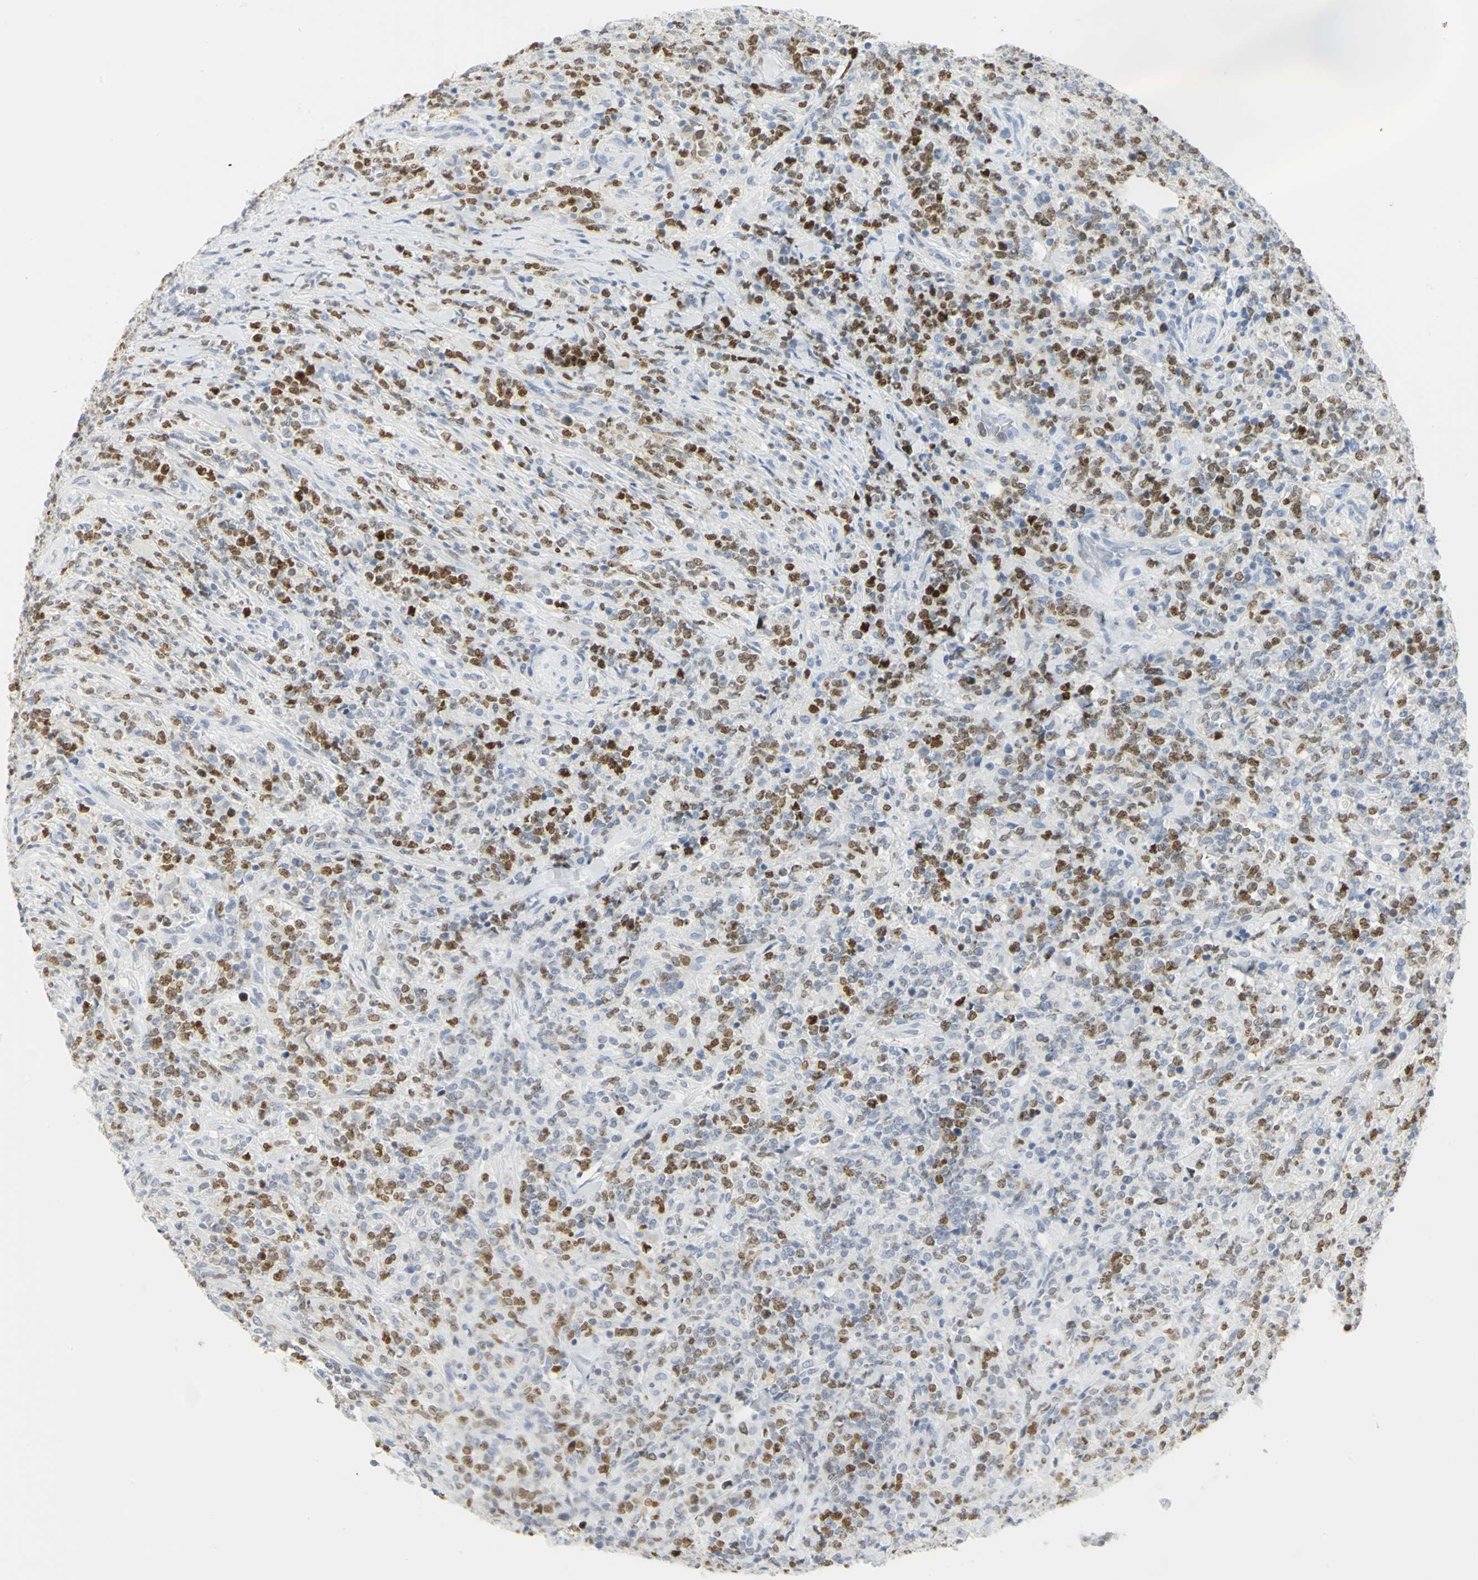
{"staining": {"intensity": "strong", "quantity": "25%-75%", "location": "nuclear"}, "tissue": "lymphoma", "cell_type": "Tumor cells", "image_type": "cancer", "snomed": [{"axis": "morphology", "description": "Malignant lymphoma, non-Hodgkin's type, High grade"}, {"axis": "topography", "description": "Soft tissue"}], "caption": "Immunohistochemical staining of lymphoma shows high levels of strong nuclear staining in approximately 25%-75% of tumor cells.", "gene": "HELLS", "patient": {"sex": "male", "age": 18}}